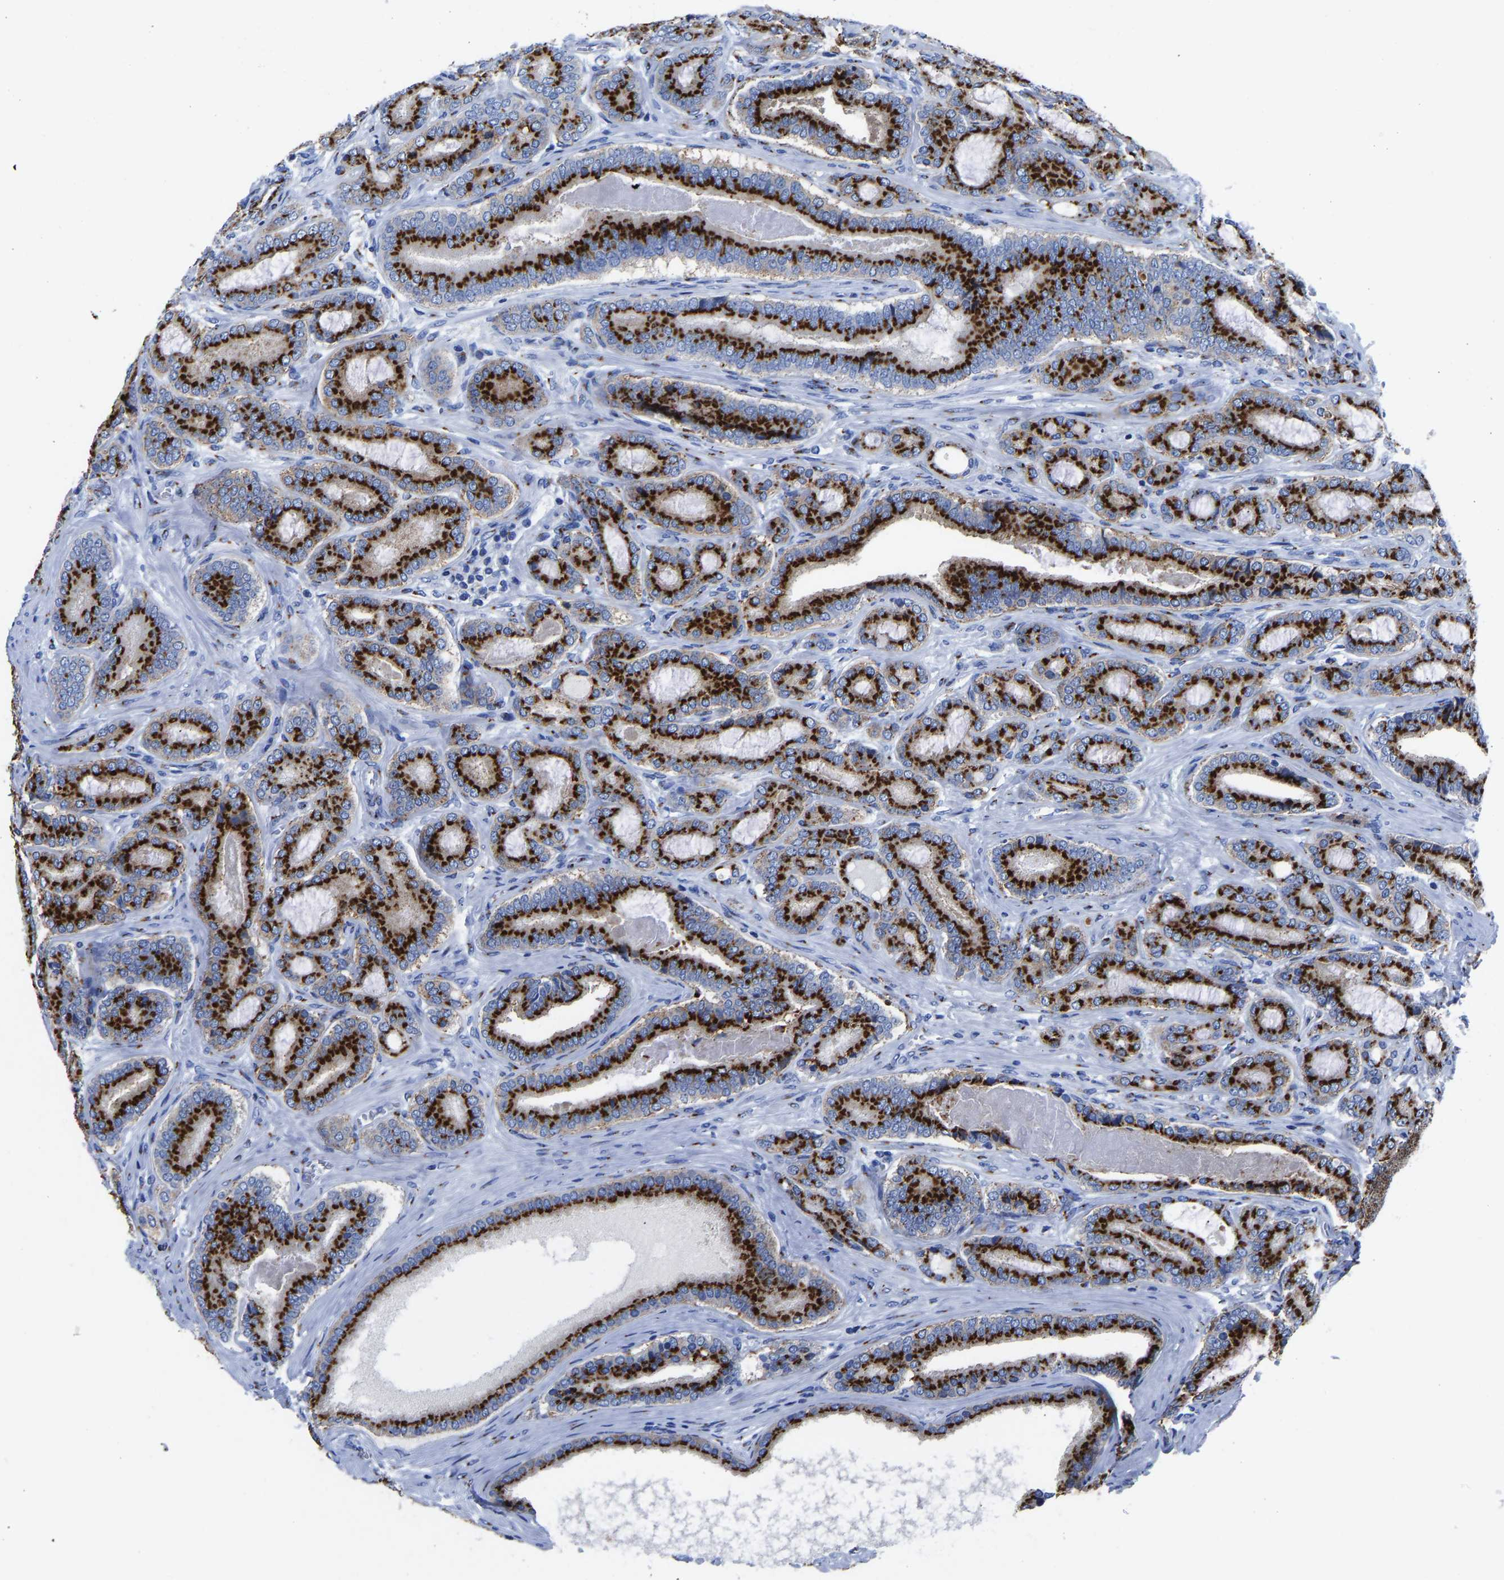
{"staining": {"intensity": "strong", "quantity": ">75%", "location": "cytoplasmic/membranous"}, "tissue": "prostate cancer", "cell_type": "Tumor cells", "image_type": "cancer", "snomed": [{"axis": "morphology", "description": "Adenocarcinoma, High grade"}, {"axis": "topography", "description": "Prostate"}], "caption": "Protein analysis of prostate cancer (adenocarcinoma (high-grade)) tissue demonstrates strong cytoplasmic/membranous expression in about >75% of tumor cells. (brown staining indicates protein expression, while blue staining denotes nuclei).", "gene": "TMEM87A", "patient": {"sex": "male", "age": 60}}